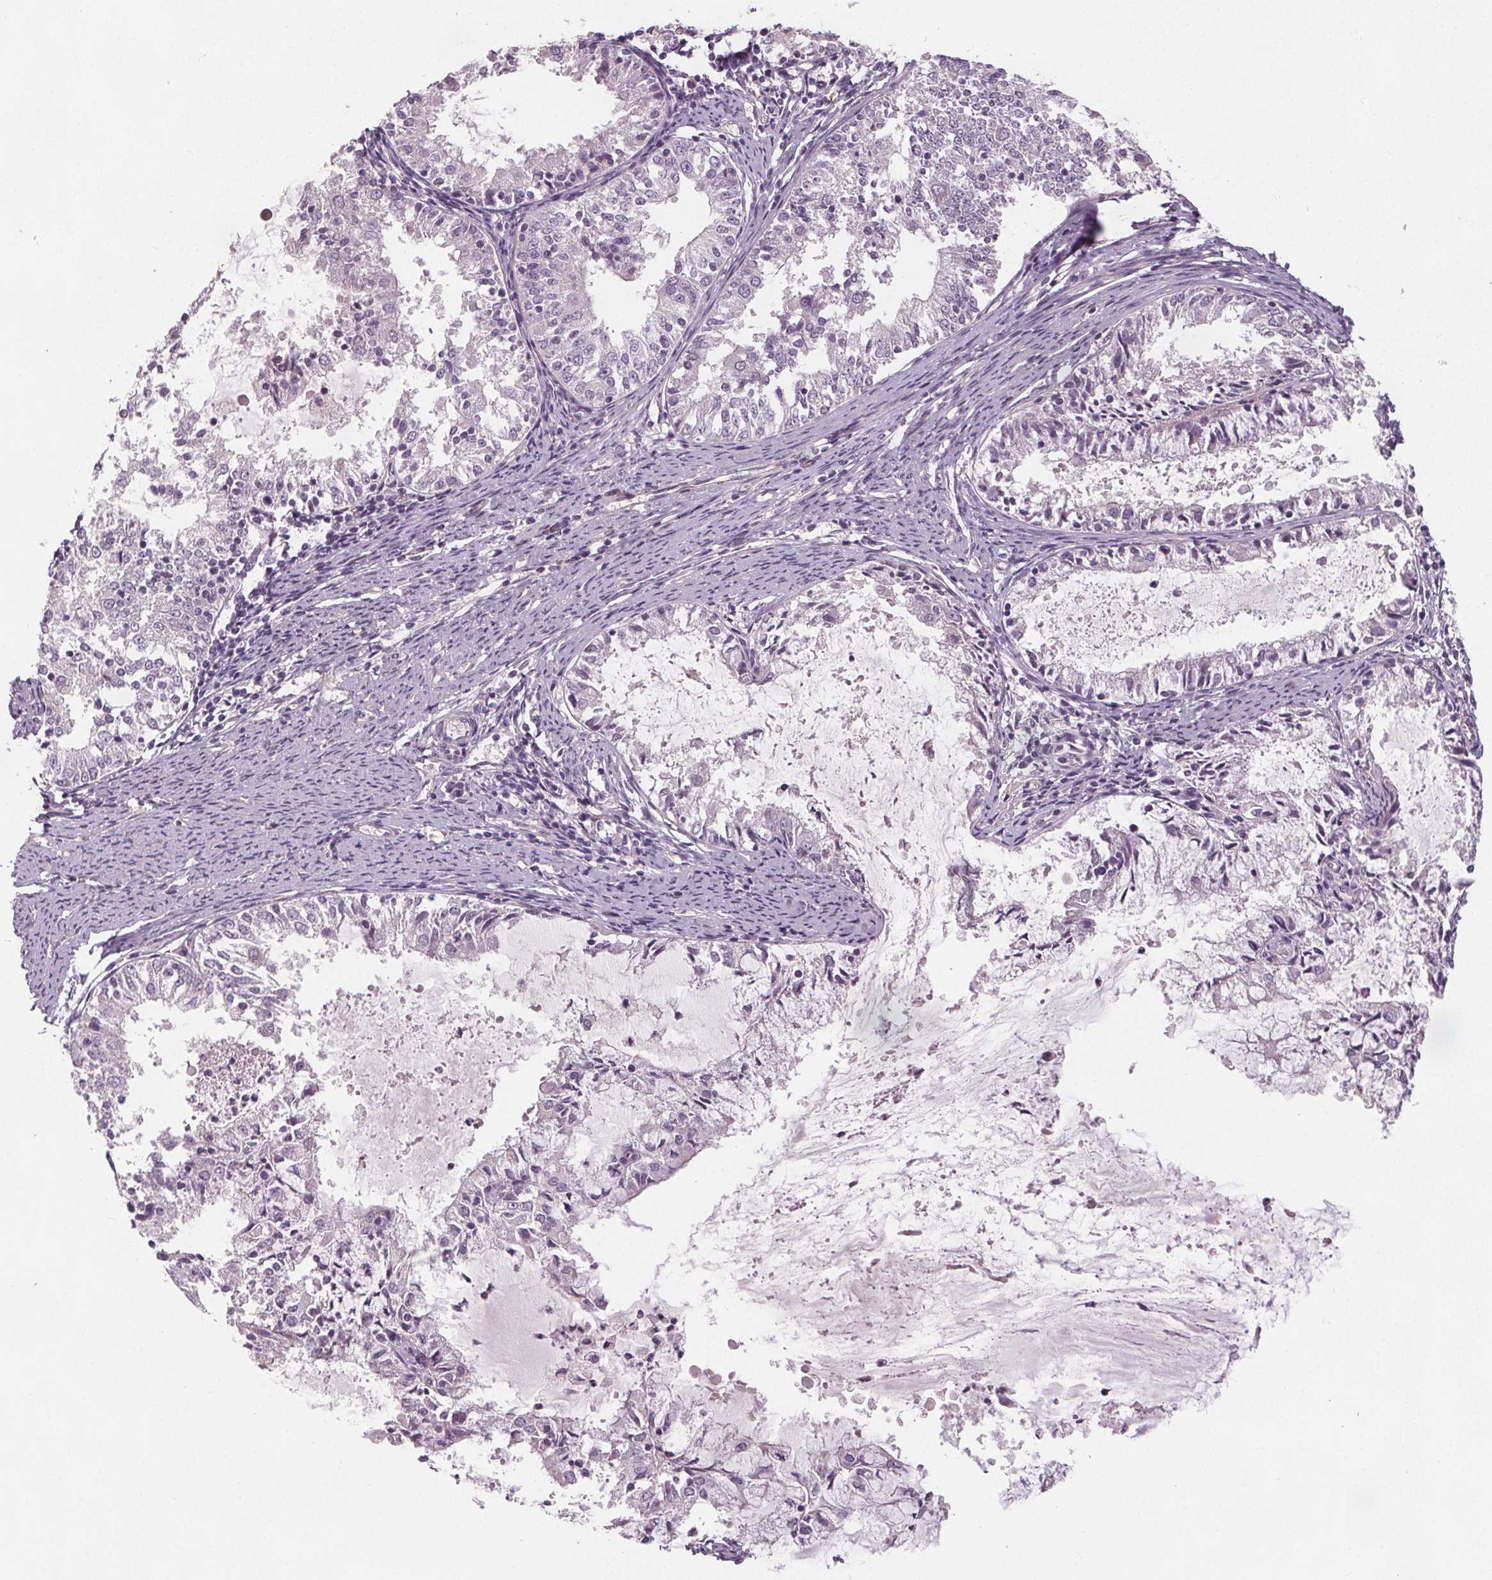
{"staining": {"intensity": "negative", "quantity": "none", "location": "none"}, "tissue": "endometrial cancer", "cell_type": "Tumor cells", "image_type": "cancer", "snomed": [{"axis": "morphology", "description": "Adenocarcinoma, NOS"}, {"axis": "topography", "description": "Endometrium"}], "caption": "This photomicrograph is of endometrial cancer (adenocarcinoma) stained with IHC to label a protein in brown with the nuclei are counter-stained blue. There is no positivity in tumor cells.", "gene": "VNN1", "patient": {"sex": "female", "age": 57}}